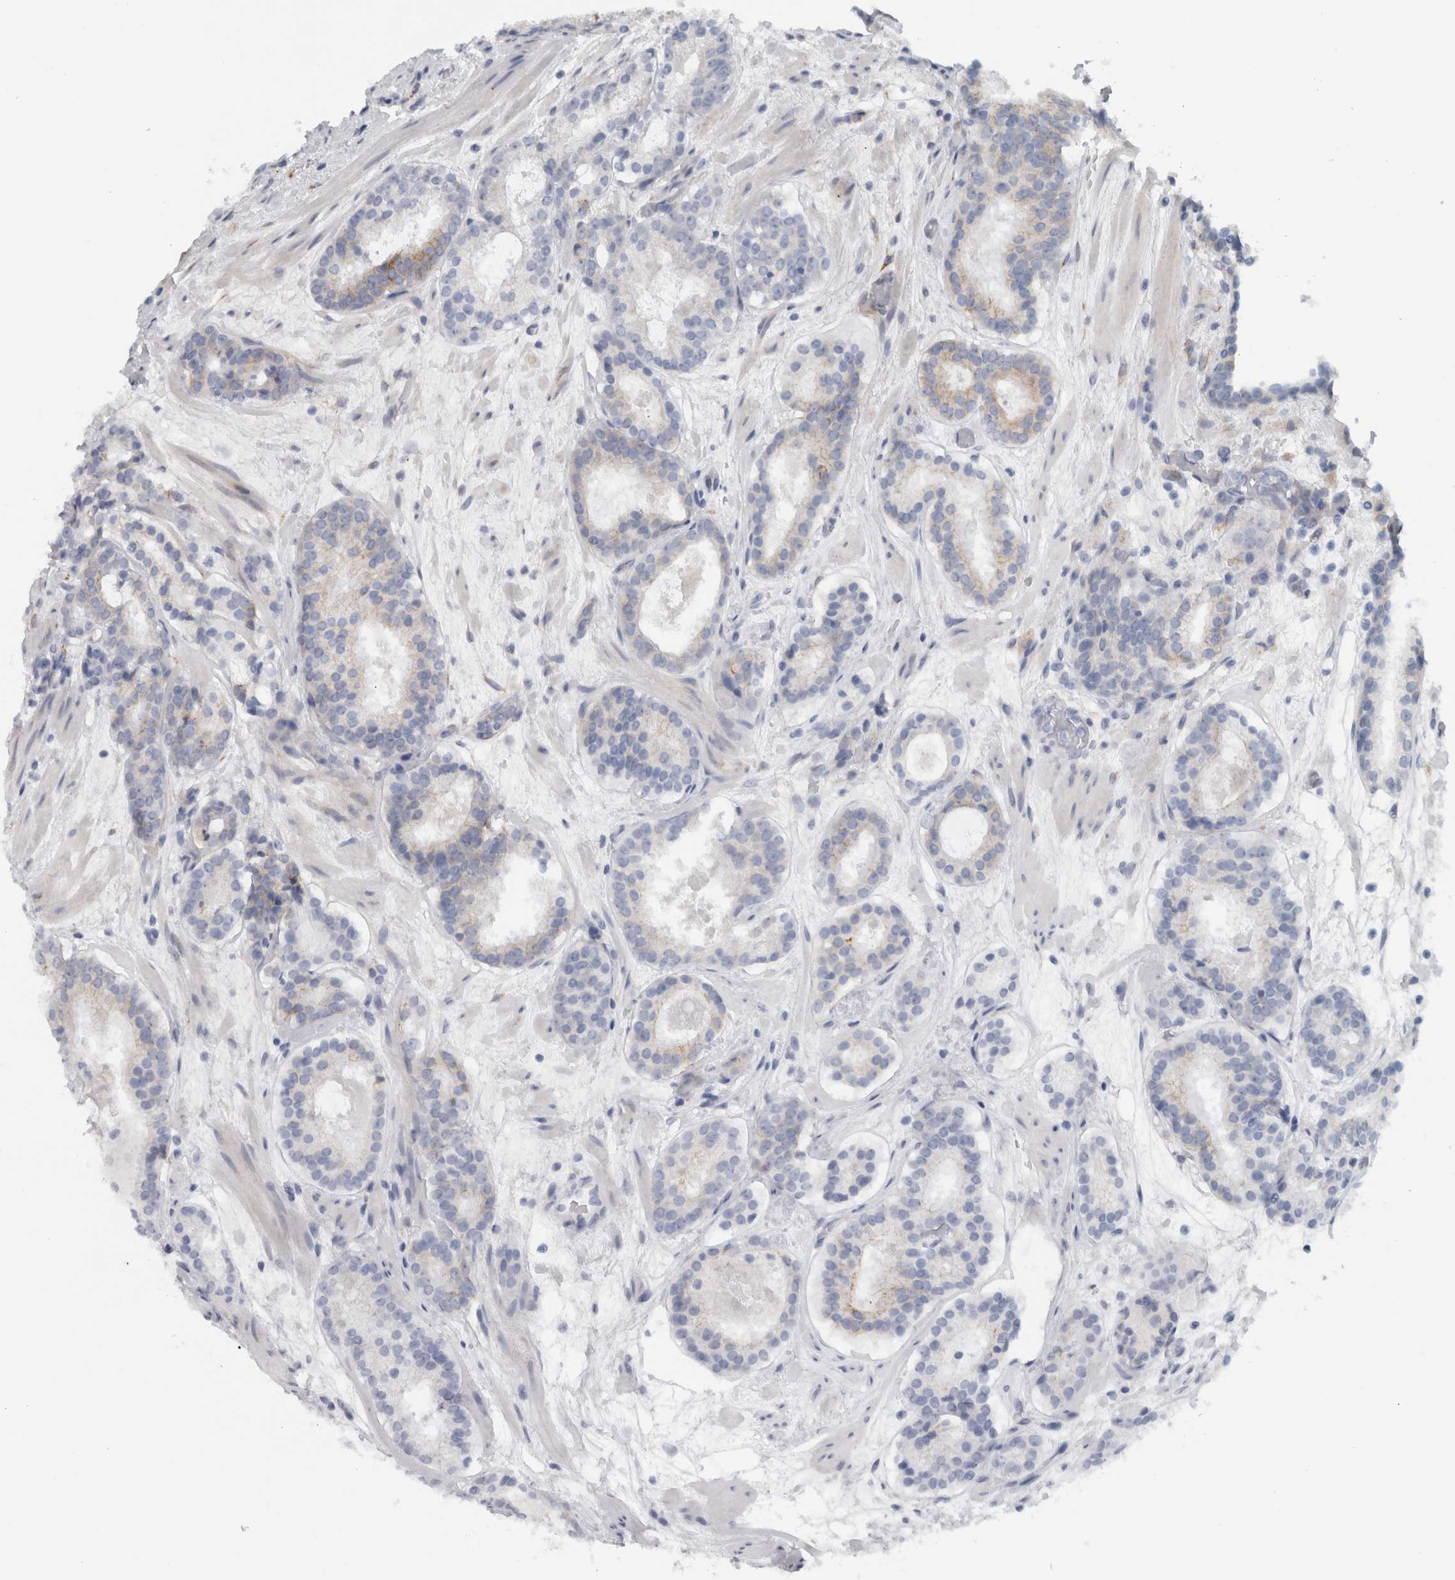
{"staining": {"intensity": "weak", "quantity": "<25%", "location": "cytoplasmic/membranous"}, "tissue": "prostate cancer", "cell_type": "Tumor cells", "image_type": "cancer", "snomed": [{"axis": "morphology", "description": "Adenocarcinoma, Low grade"}, {"axis": "topography", "description": "Prostate"}], "caption": "A photomicrograph of prostate cancer (low-grade adenocarcinoma) stained for a protein exhibits no brown staining in tumor cells. Nuclei are stained in blue.", "gene": "B3GNT3", "patient": {"sex": "male", "age": 69}}